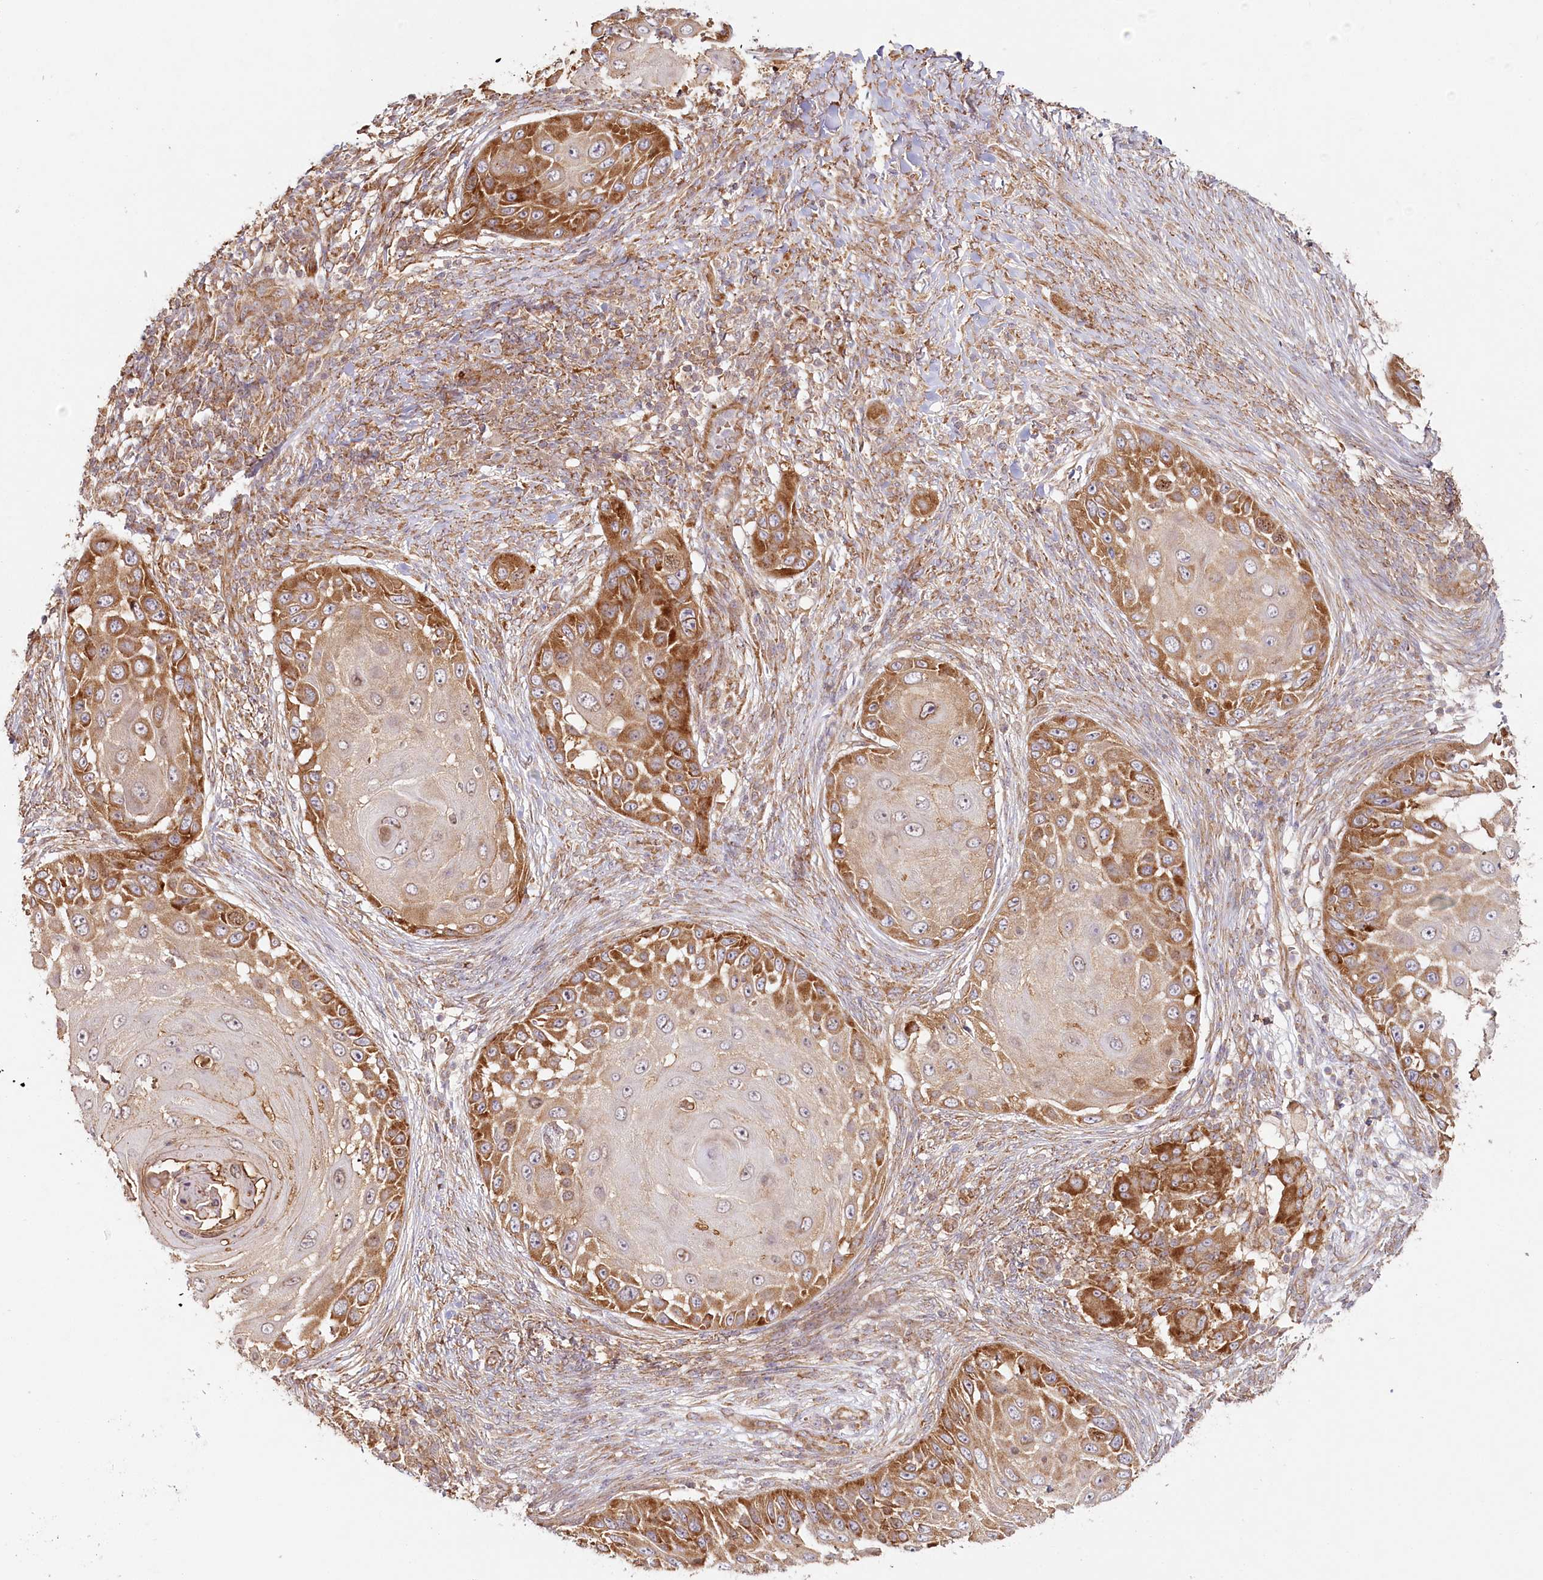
{"staining": {"intensity": "moderate", "quantity": "25%-75%", "location": "cytoplasmic/membranous"}, "tissue": "skin cancer", "cell_type": "Tumor cells", "image_type": "cancer", "snomed": [{"axis": "morphology", "description": "Squamous cell carcinoma, NOS"}, {"axis": "topography", "description": "Skin"}], "caption": "Immunohistochemistry histopathology image of human squamous cell carcinoma (skin) stained for a protein (brown), which shows medium levels of moderate cytoplasmic/membranous positivity in about 25%-75% of tumor cells.", "gene": "OTUD4", "patient": {"sex": "female", "age": 44}}